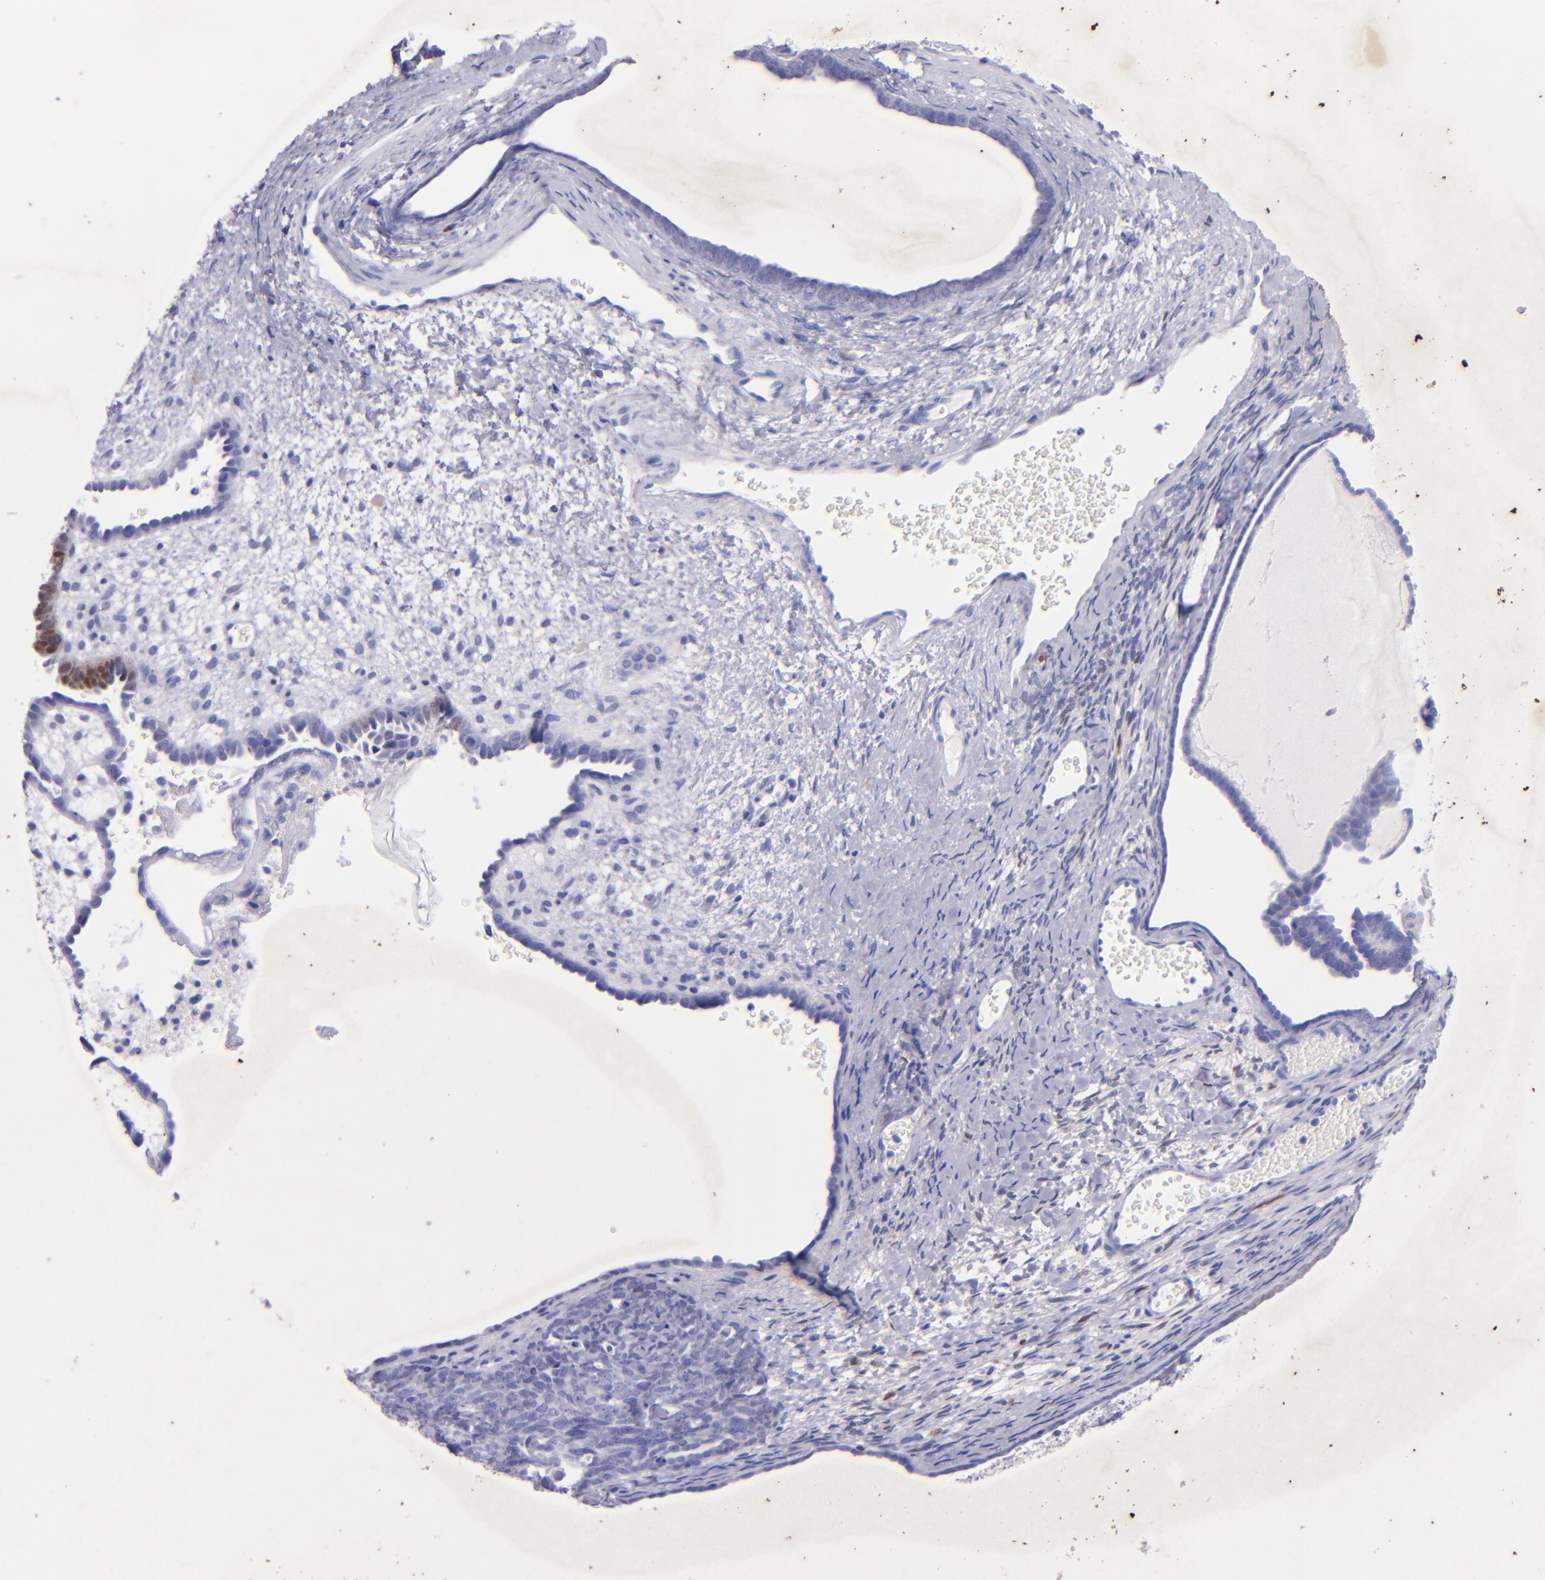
{"staining": {"intensity": "negative", "quantity": "none", "location": "none"}, "tissue": "endometrial cancer", "cell_type": "Tumor cells", "image_type": "cancer", "snomed": [{"axis": "morphology", "description": "Neoplasm, malignant, NOS"}, {"axis": "topography", "description": "Endometrium"}], "caption": "Endometrial cancer (malignant neoplasm) stained for a protein using IHC exhibits no positivity tumor cells.", "gene": "UCHL1", "patient": {"sex": "female", "age": 74}}